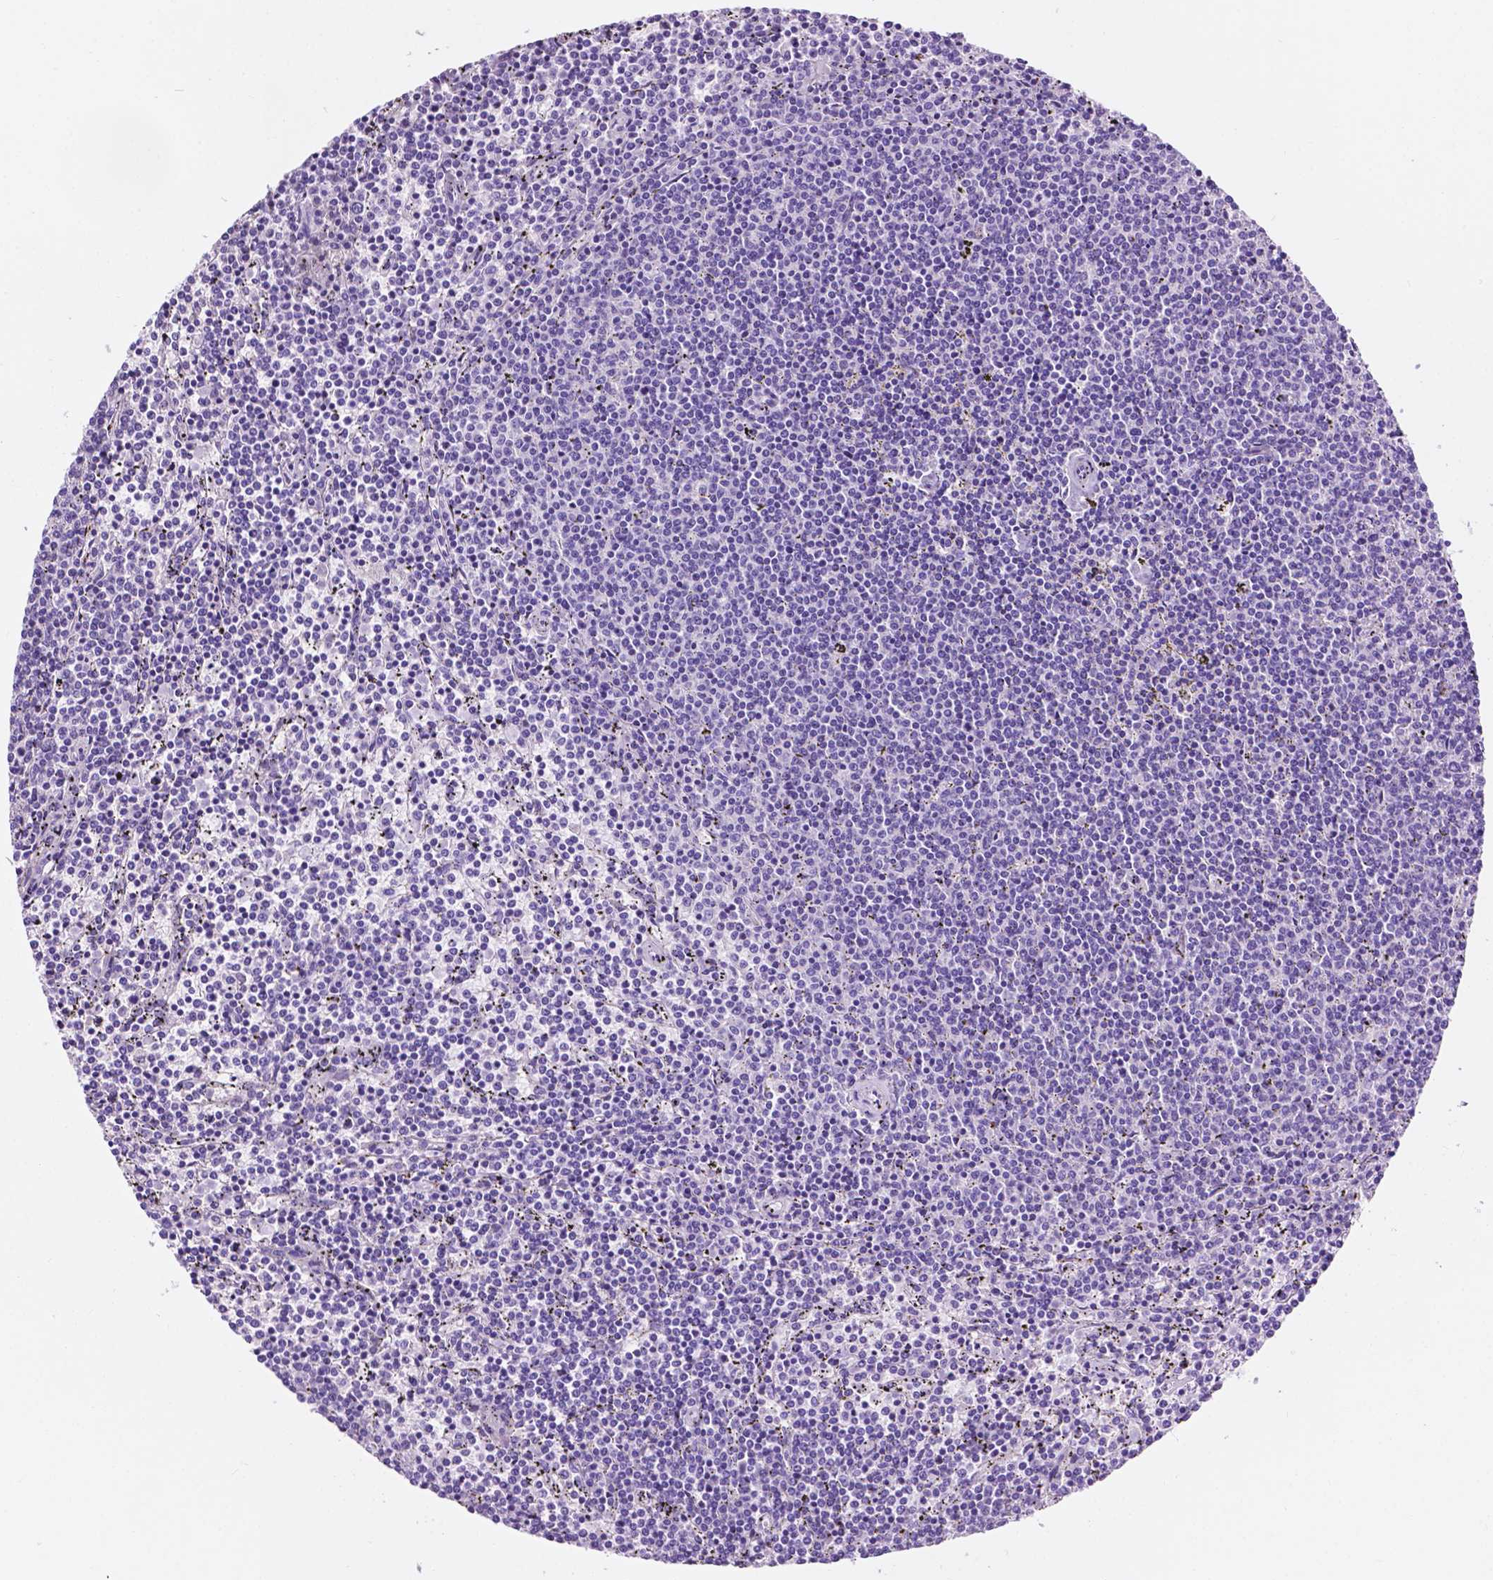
{"staining": {"intensity": "negative", "quantity": "none", "location": "none"}, "tissue": "lymphoma", "cell_type": "Tumor cells", "image_type": "cancer", "snomed": [{"axis": "morphology", "description": "Malignant lymphoma, non-Hodgkin's type, Low grade"}, {"axis": "topography", "description": "Spleen"}], "caption": "Immunohistochemistry (IHC) histopathology image of neoplastic tissue: low-grade malignant lymphoma, non-Hodgkin's type stained with DAB shows no significant protein expression in tumor cells.", "gene": "IGFN1", "patient": {"sex": "female", "age": 50}}